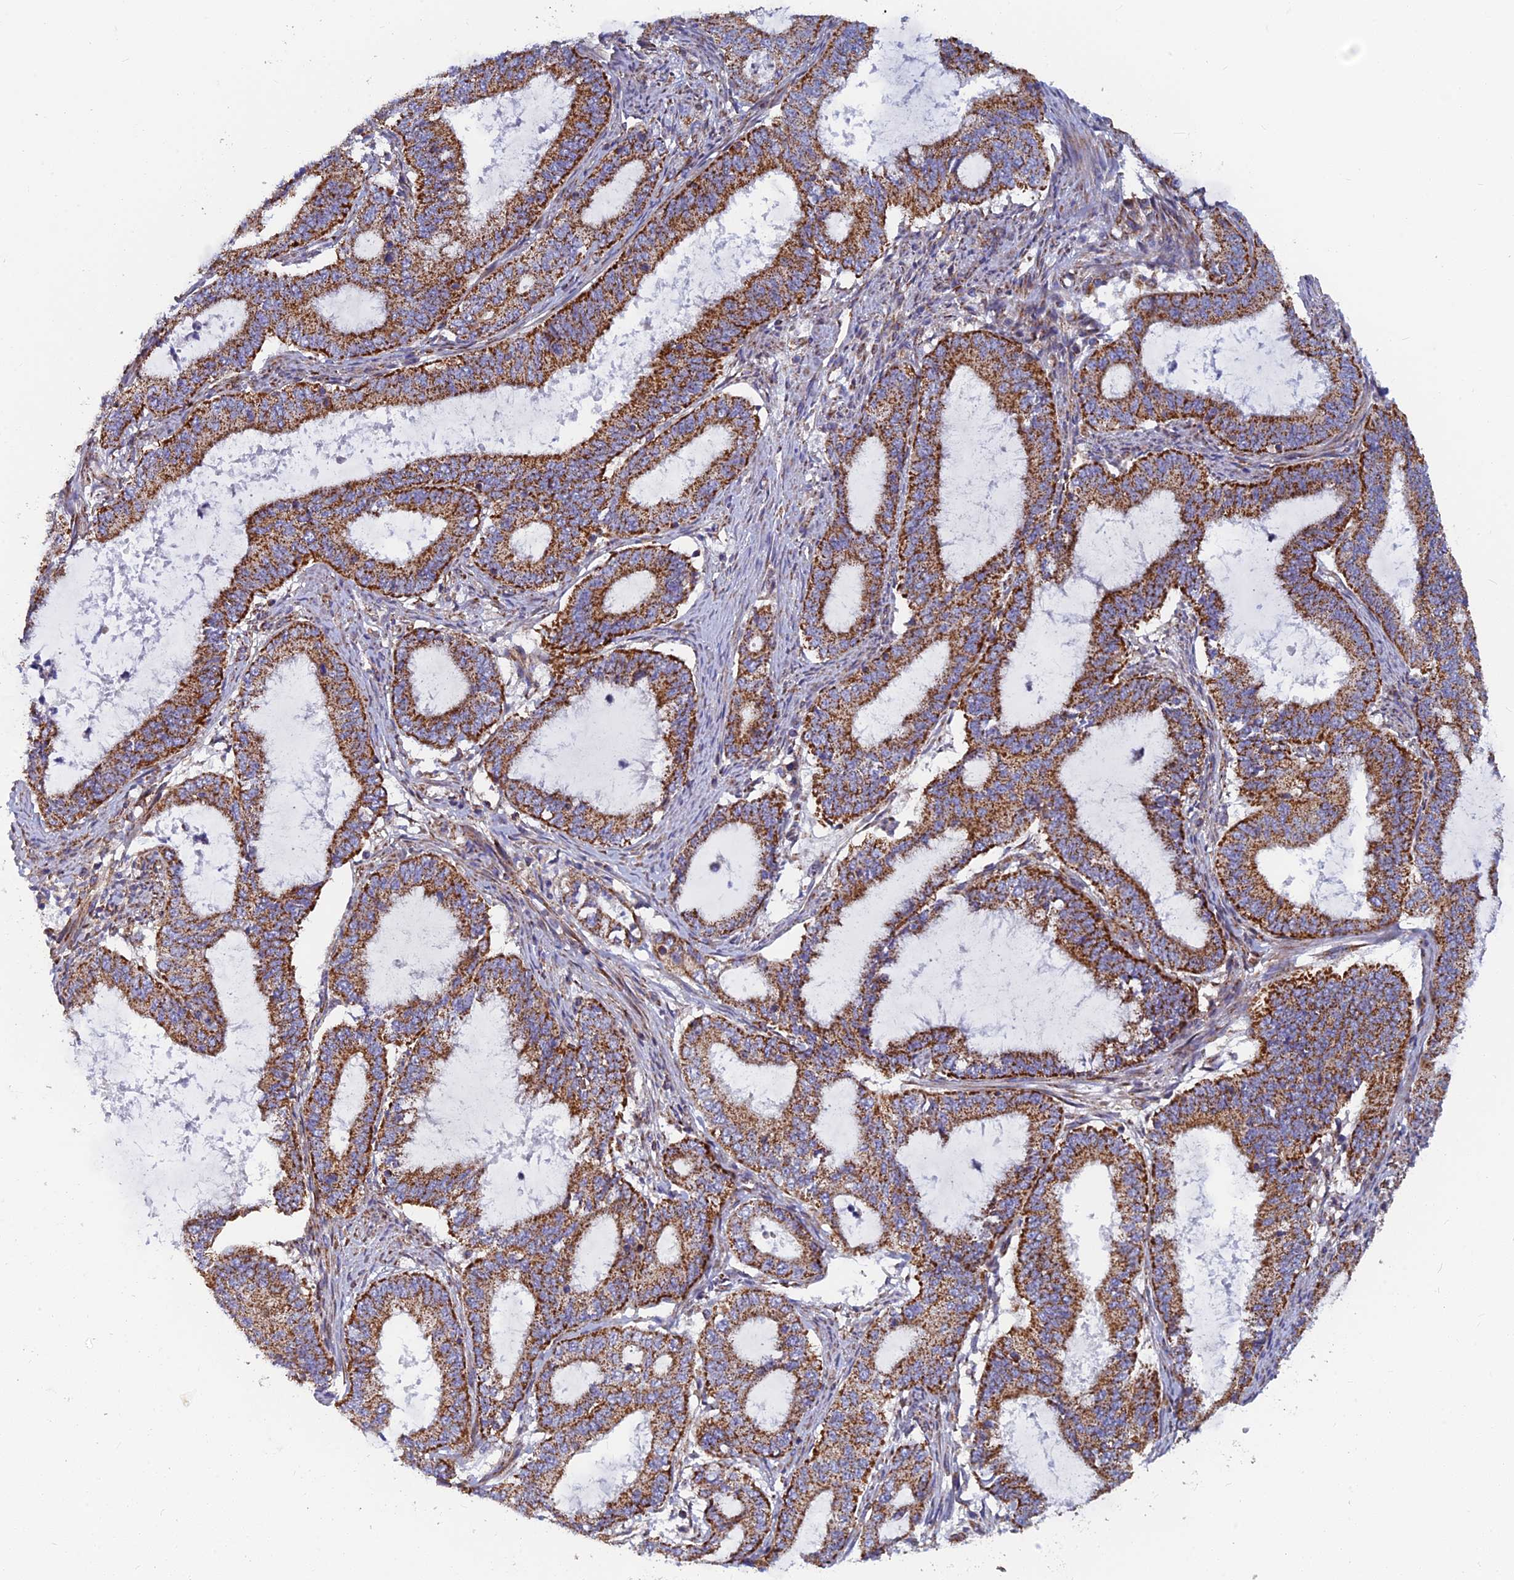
{"staining": {"intensity": "strong", "quantity": ">75%", "location": "cytoplasmic/membranous"}, "tissue": "endometrial cancer", "cell_type": "Tumor cells", "image_type": "cancer", "snomed": [{"axis": "morphology", "description": "Adenocarcinoma, NOS"}, {"axis": "topography", "description": "Endometrium"}], "caption": "Human endometrial cancer stained for a protein (brown) reveals strong cytoplasmic/membranous positive staining in approximately >75% of tumor cells.", "gene": "MRPS9", "patient": {"sex": "female", "age": 51}}